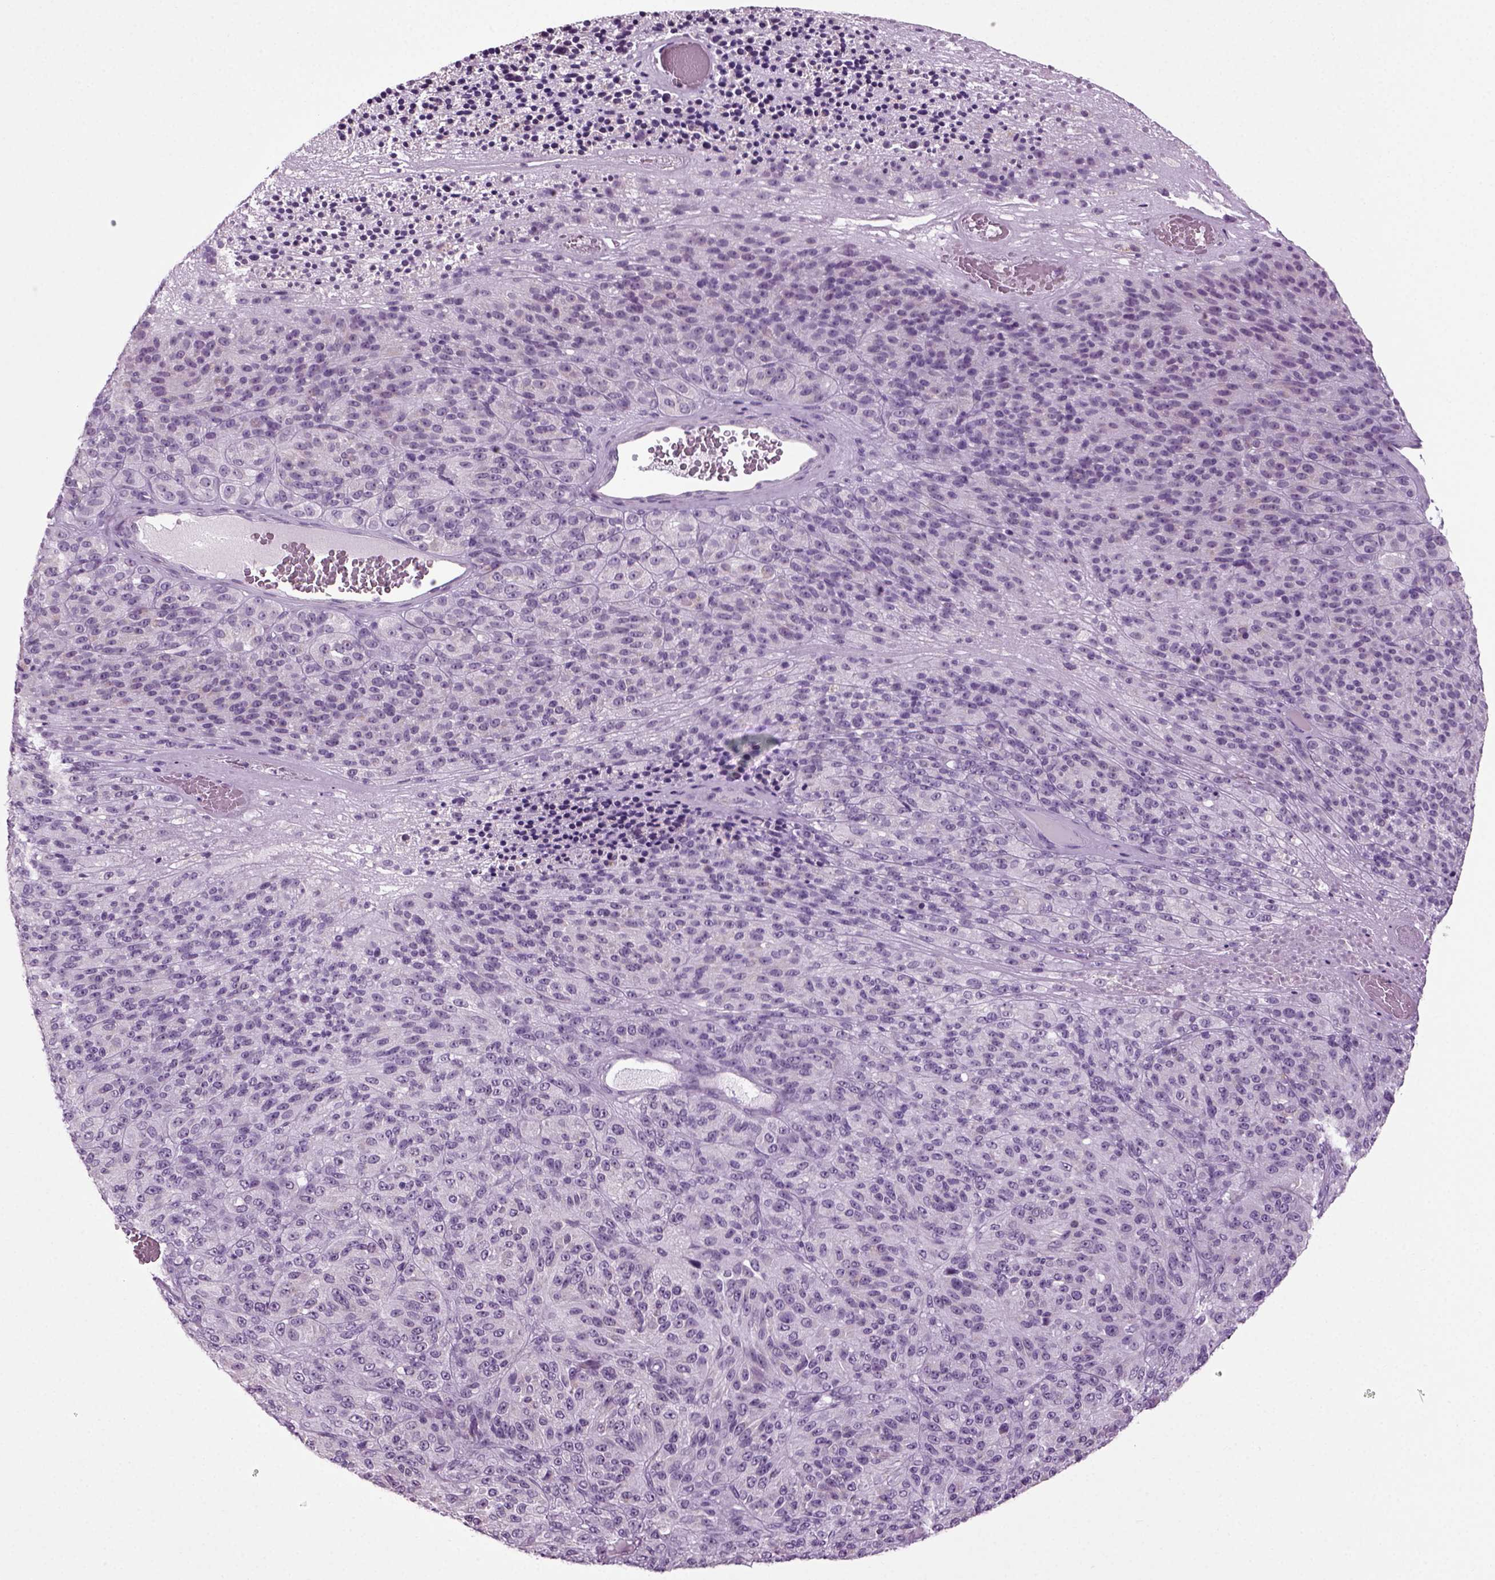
{"staining": {"intensity": "negative", "quantity": "none", "location": "none"}, "tissue": "melanoma", "cell_type": "Tumor cells", "image_type": "cancer", "snomed": [{"axis": "morphology", "description": "Malignant melanoma, Metastatic site"}, {"axis": "topography", "description": "Brain"}], "caption": "DAB immunohistochemical staining of malignant melanoma (metastatic site) displays no significant staining in tumor cells.", "gene": "ZC2HC1C", "patient": {"sex": "female", "age": 56}}